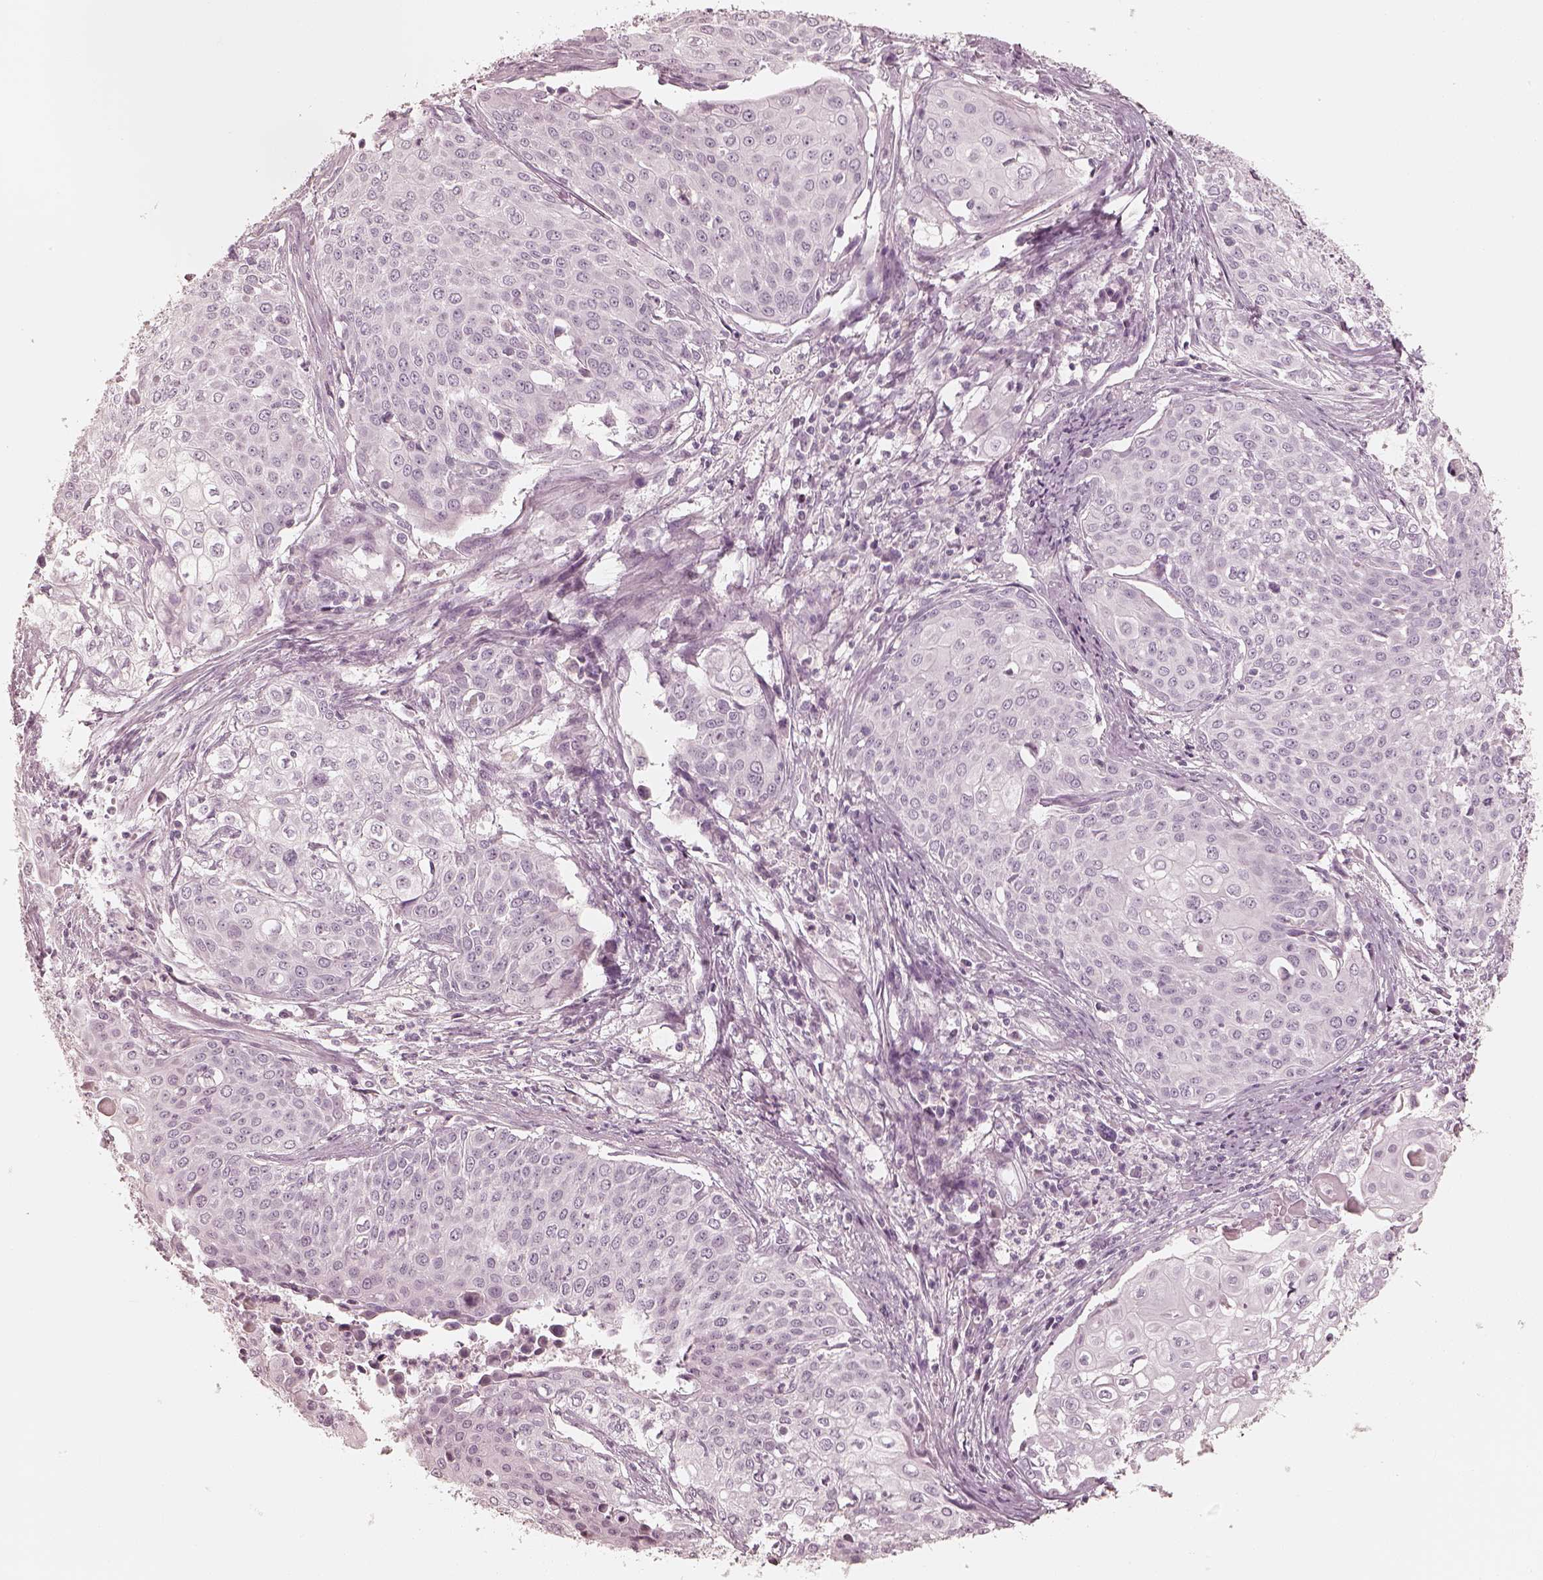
{"staining": {"intensity": "negative", "quantity": "none", "location": "none"}, "tissue": "cervical cancer", "cell_type": "Tumor cells", "image_type": "cancer", "snomed": [{"axis": "morphology", "description": "Squamous cell carcinoma, NOS"}, {"axis": "topography", "description": "Cervix"}], "caption": "This is an immunohistochemistry image of squamous cell carcinoma (cervical). There is no staining in tumor cells.", "gene": "KRT82", "patient": {"sex": "female", "age": 39}}